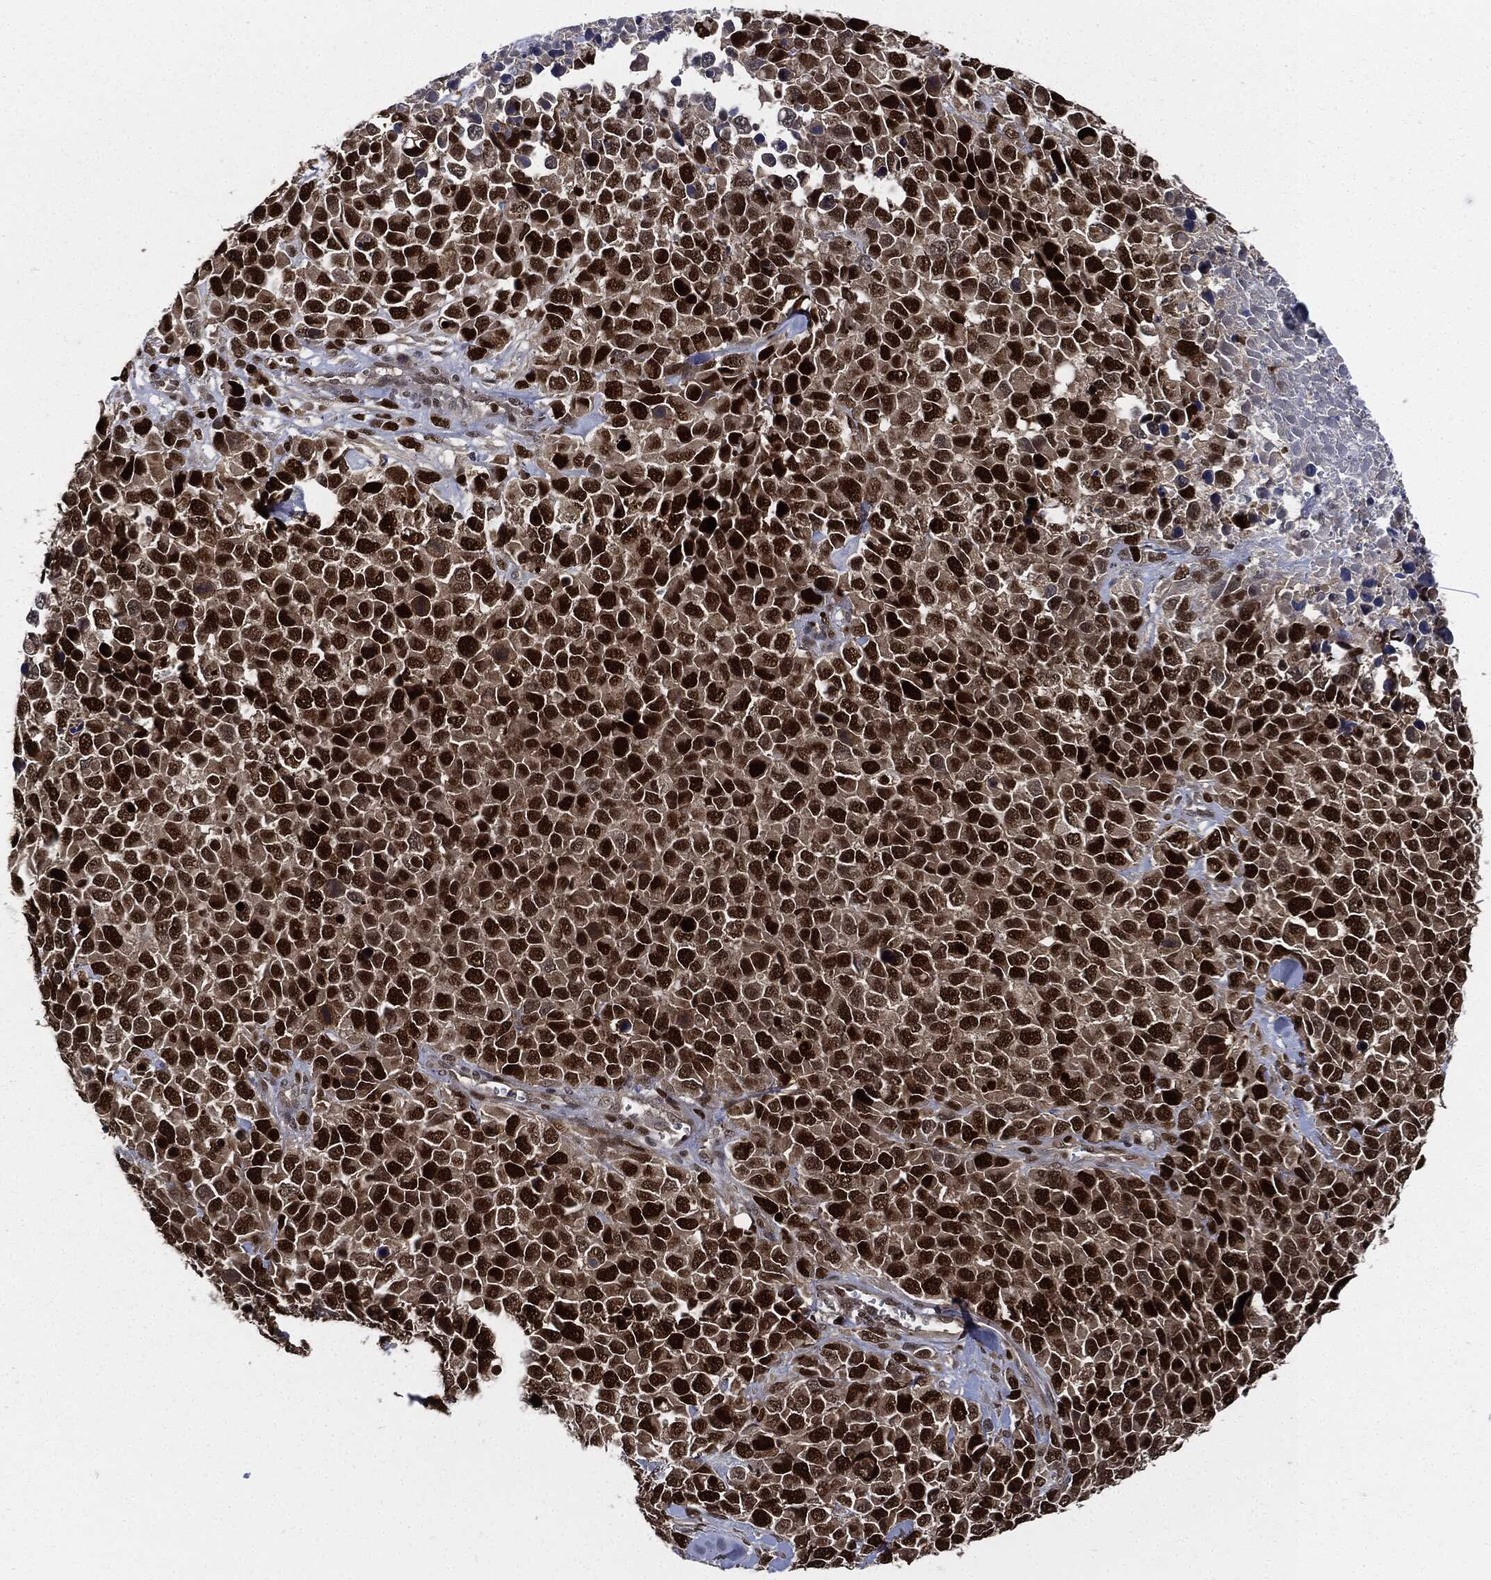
{"staining": {"intensity": "strong", "quantity": ">75%", "location": "nuclear"}, "tissue": "melanoma", "cell_type": "Tumor cells", "image_type": "cancer", "snomed": [{"axis": "morphology", "description": "Malignant melanoma, Metastatic site"}, {"axis": "topography", "description": "Skin"}], "caption": "Human melanoma stained for a protein (brown) reveals strong nuclear positive staining in about >75% of tumor cells.", "gene": "PCNA", "patient": {"sex": "male", "age": 84}}